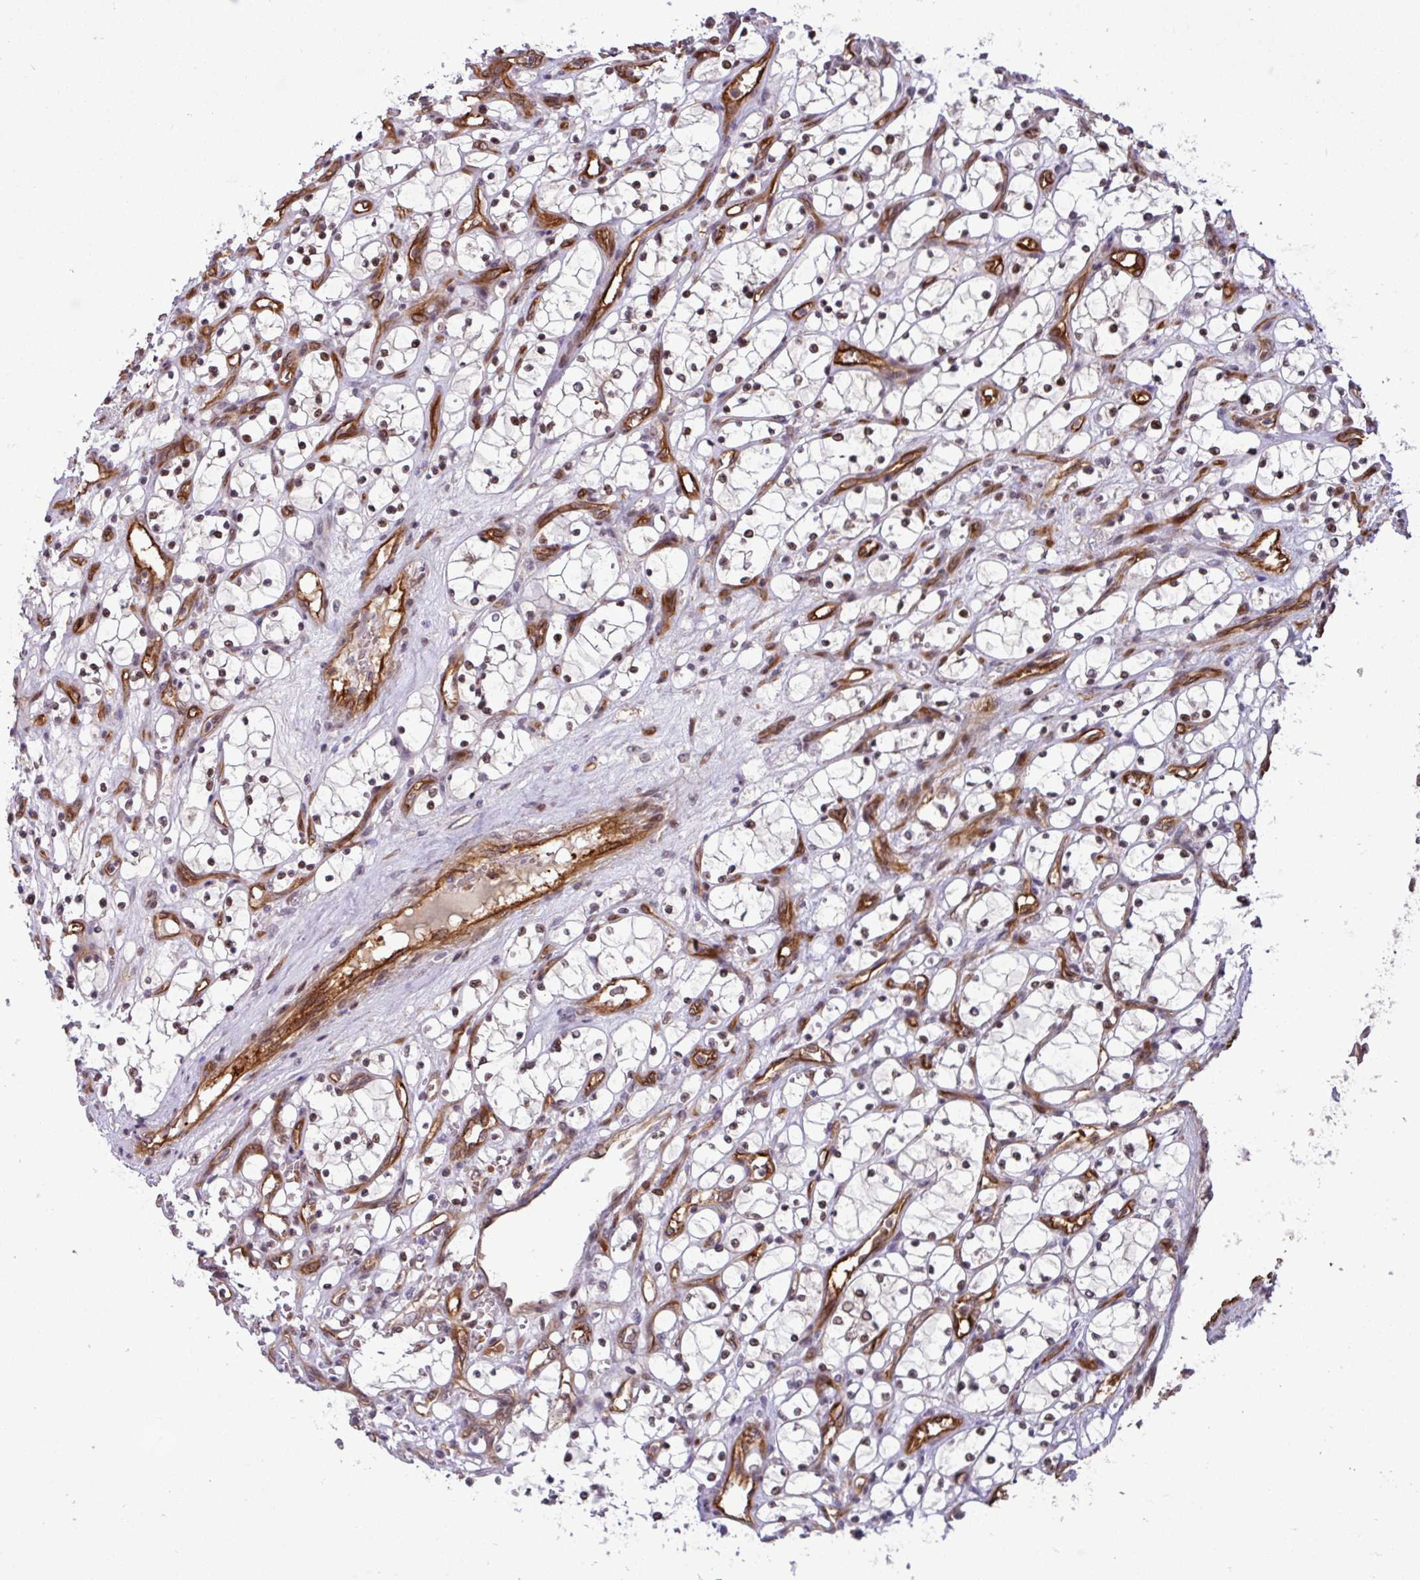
{"staining": {"intensity": "weak", "quantity": "25%-75%", "location": "nuclear"}, "tissue": "renal cancer", "cell_type": "Tumor cells", "image_type": "cancer", "snomed": [{"axis": "morphology", "description": "Adenocarcinoma, NOS"}, {"axis": "topography", "description": "Kidney"}], "caption": "IHC photomicrograph of neoplastic tissue: human renal cancer stained using immunohistochemistry (IHC) shows low levels of weak protein expression localized specifically in the nuclear of tumor cells, appearing as a nuclear brown color.", "gene": "C7orf50", "patient": {"sex": "female", "age": 69}}